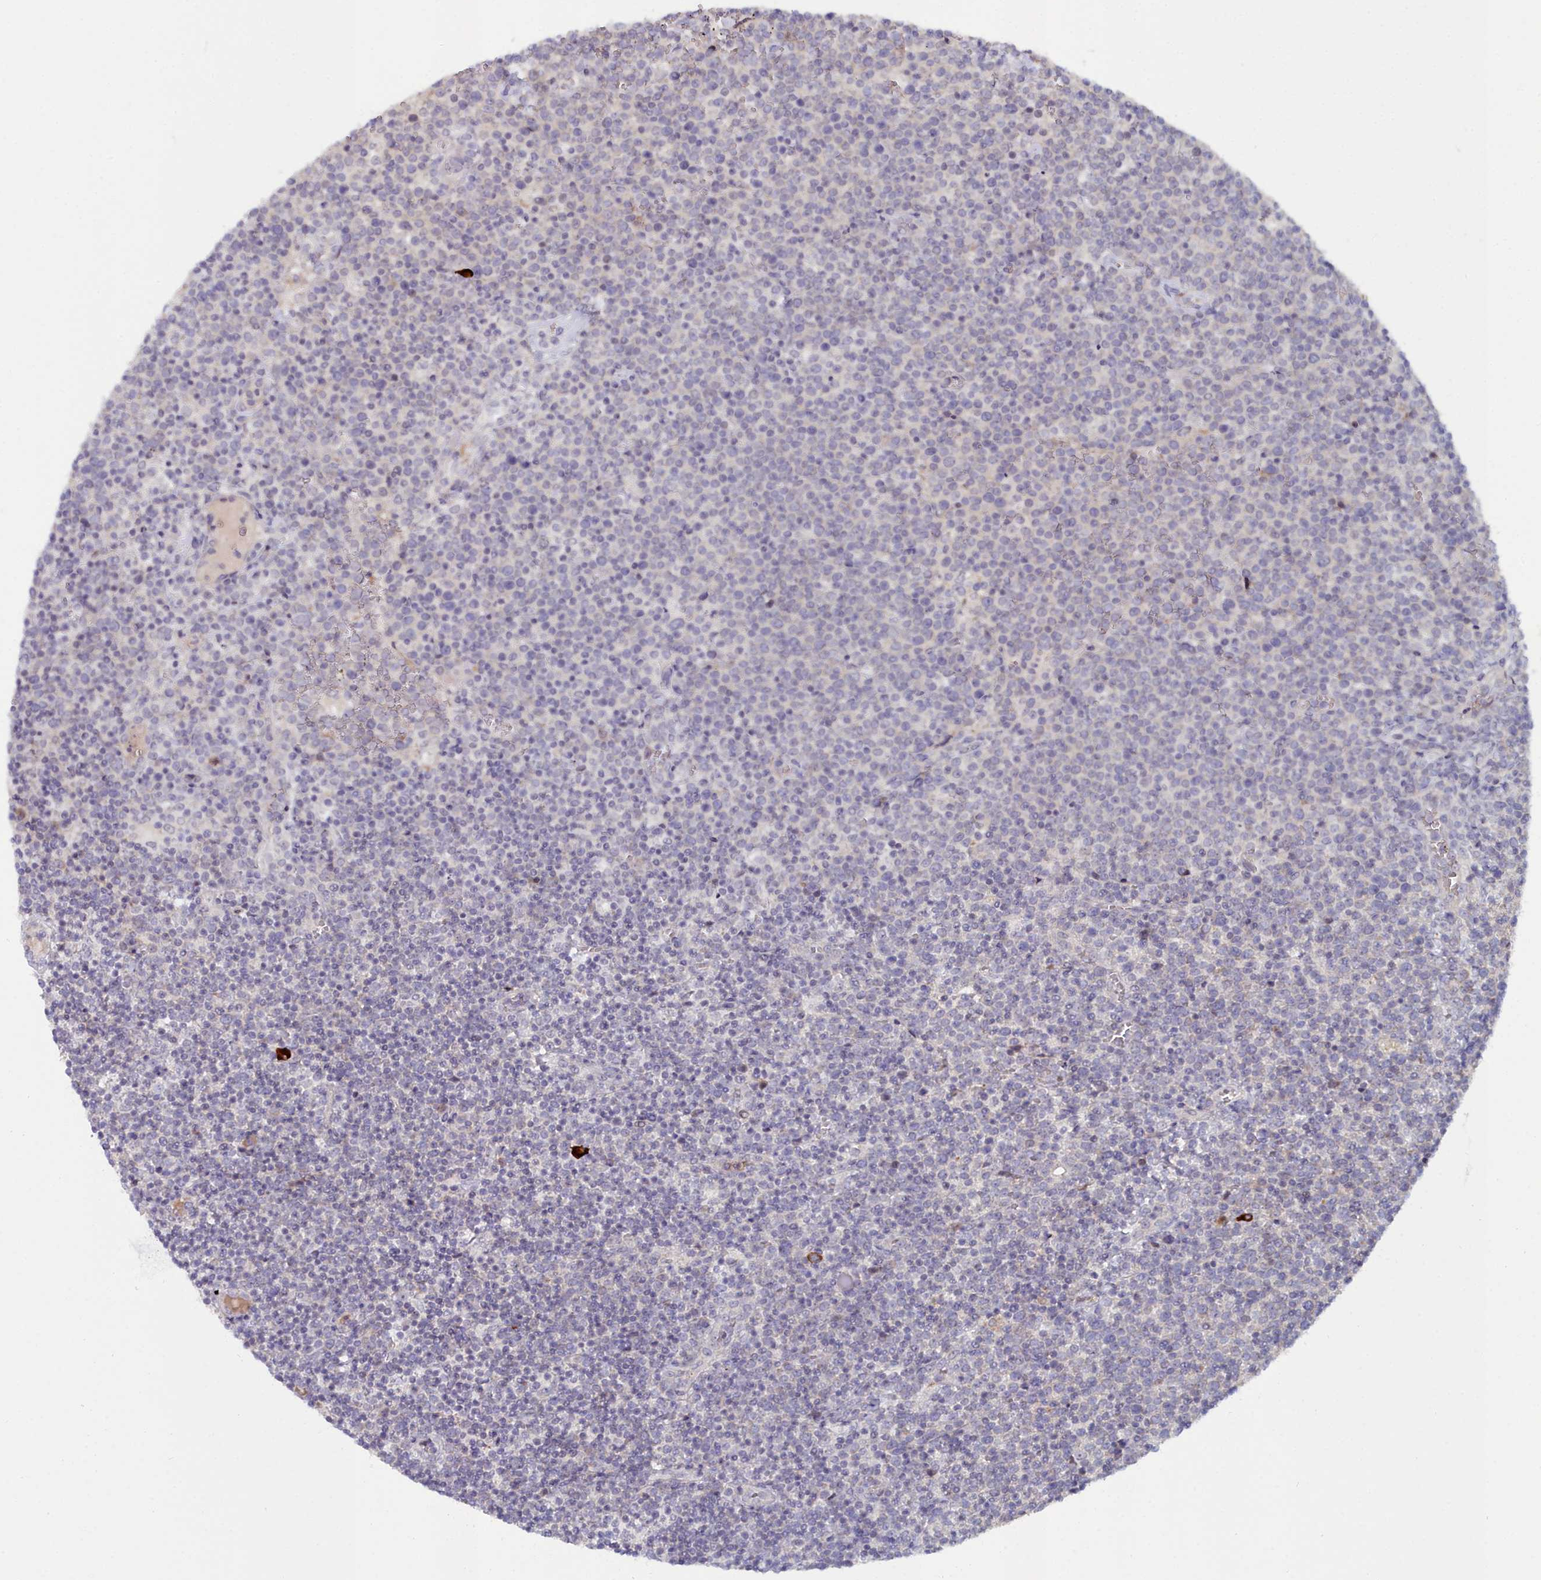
{"staining": {"intensity": "negative", "quantity": "none", "location": "none"}, "tissue": "lymphoma", "cell_type": "Tumor cells", "image_type": "cancer", "snomed": [{"axis": "morphology", "description": "Malignant lymphoma, non-Hodgkin's type, High grade"}, {"axis": "topography", "description": "Lymph node"}], "caption": "High power microscopy photomicrograph of an IHC photomicrograph of malignant lymphoma, non-Hodgkin's type (high-grade), revealing no significant staining in tumor cells.", "gene": "KCTD18", "patient": {"sex": "male", "age": 61}}